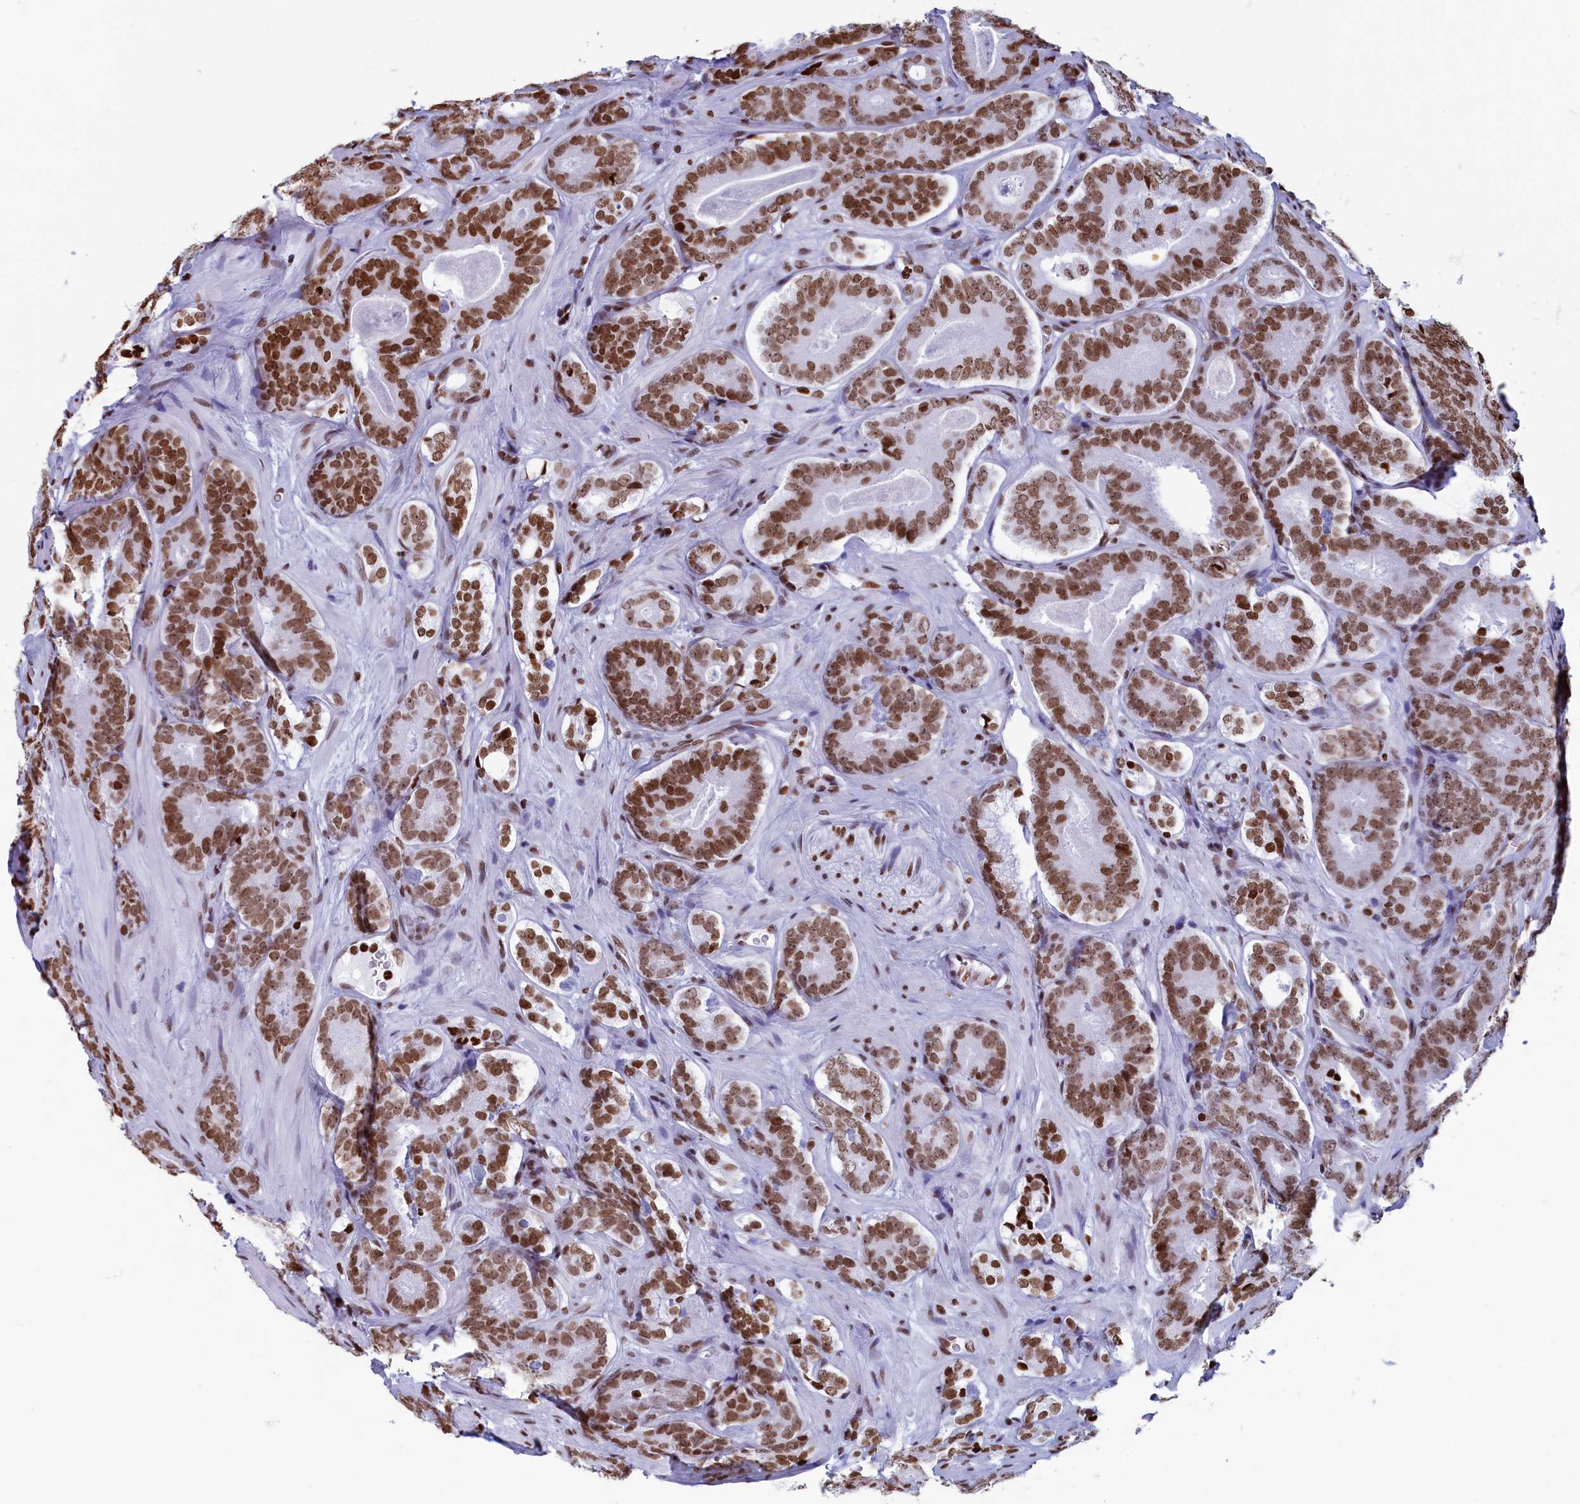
{"staining": {"intensity": "moderate", "quantity": ">75%", "location": "nuclear"}, "tissue": "prostate cancer", "cell_type": "Tumor cells", "image_type": "cancer", "snomed": [{"axis": "morphology", "description": "Adenocarcinoma, High grade"}, {"axis": "topography", "description": "Prostate"}], "caption": "Immunohistochemistry (IHC) staining of prostate adenocarcinoma (high-grade), which exhibits medium levels of moderate nuclear staining in about >75% of tumor cells indicating moderate nuclear protein expression. The staining was performed using DAB (brown) for protein detection and nuclei were counterstained in hematoxylin (blue).", "gene": "APOBEC3A", "patient": {"sex": "male", "age": 63}}